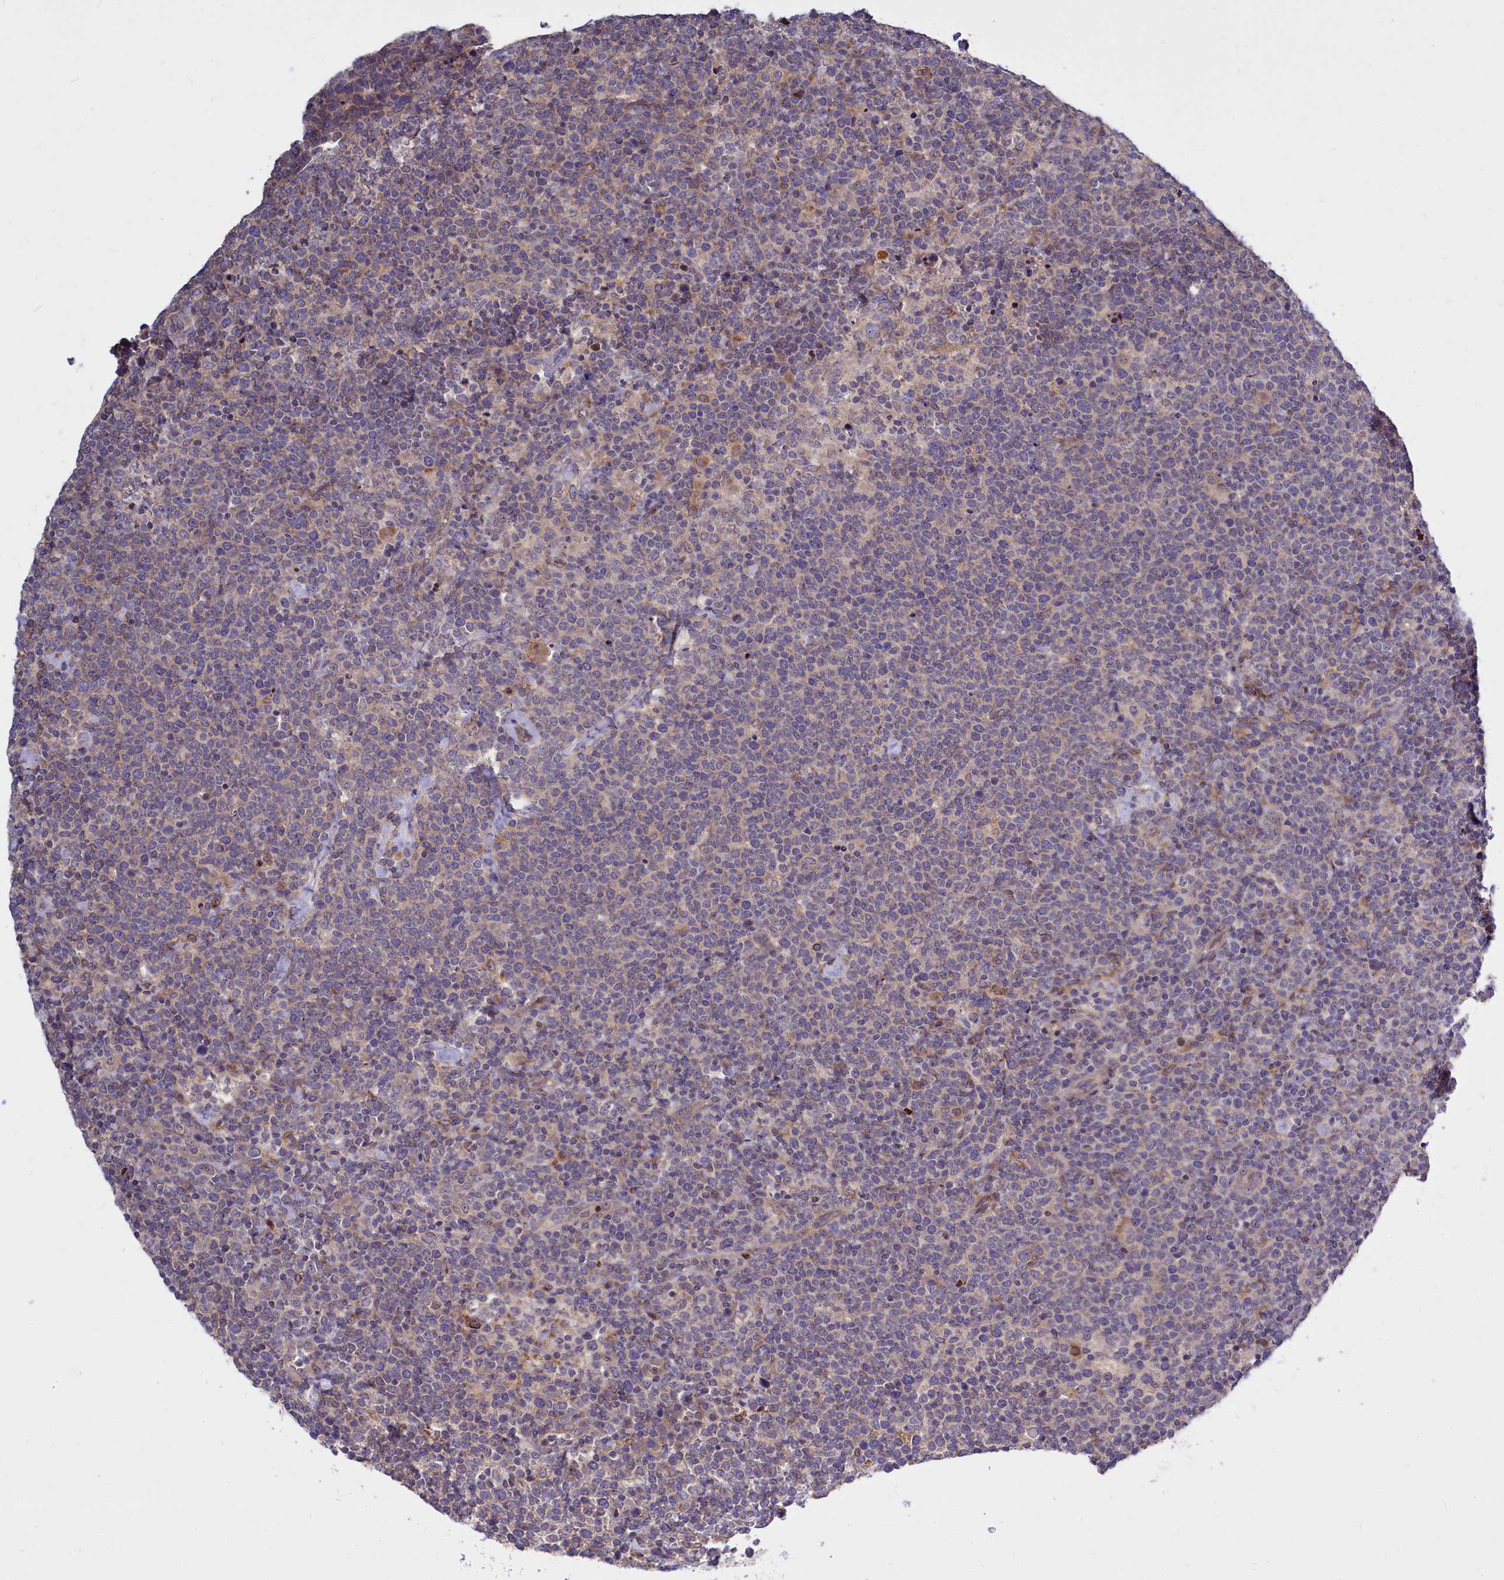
{"staining": {"intensity": "negative", "quantity": "none", "location": "none"}, "tissue": "lymphoma", "cell_type": "Tumor cells", "image_type": "cancer", "snomed": [{"axis": "morphology", "description": "Malignant lymphoma, non-Hodgkin's type, High grade"}, {"axis": "topography", "description": "Lymph node"}], "caption": "IHC of human high-grade malignant lymphoma, non-Hodgkin's type displays no staining in tumor cells.", "gene": "RAPGEF4", "patient": {"sex": "male", "age": 61}}